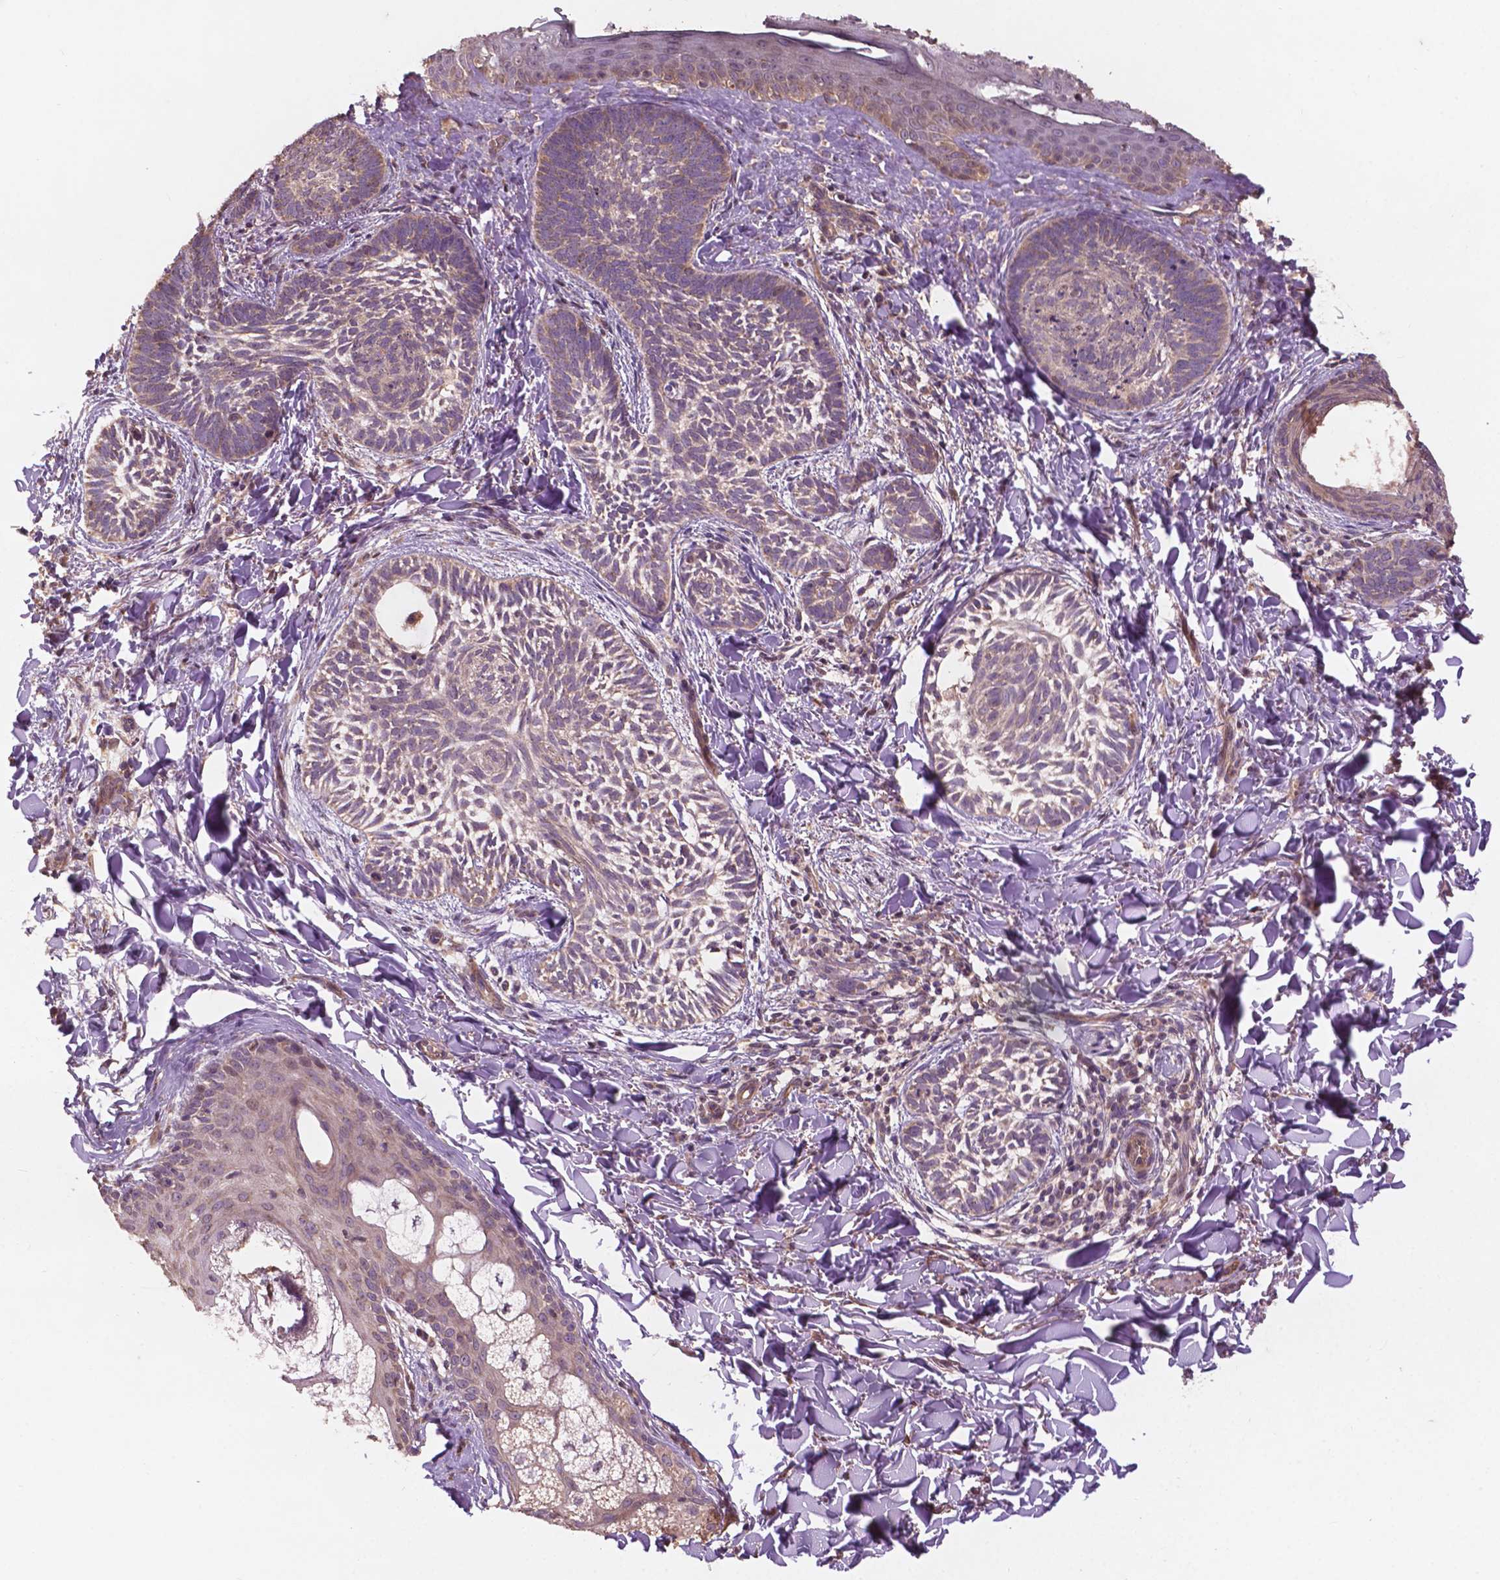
{"staining": {"intensity": "weak", "quantity": "<25%", "location": "cytoplasmic/membranous"}, "tissue": "skin cancer", "cell_type": "Tumor cells", "image_type": "cancer", "snomed": [{"axis": "morphology", "description": "Normal tissue, NOS"}, {"axis": "morphology", "description": "Basal cell carcinoma"}, {"axis": "topography", "description": "Skin"}], "caption": "An immunohistochemistry histopathology image of skin cancer (basal cell carcinoma) is shown. There is no staining in tumor cells of skin cancer (basal cell carcinoma).", "gene": "CDC42BPA", "patient": {"sex": "male", "age": 46}}